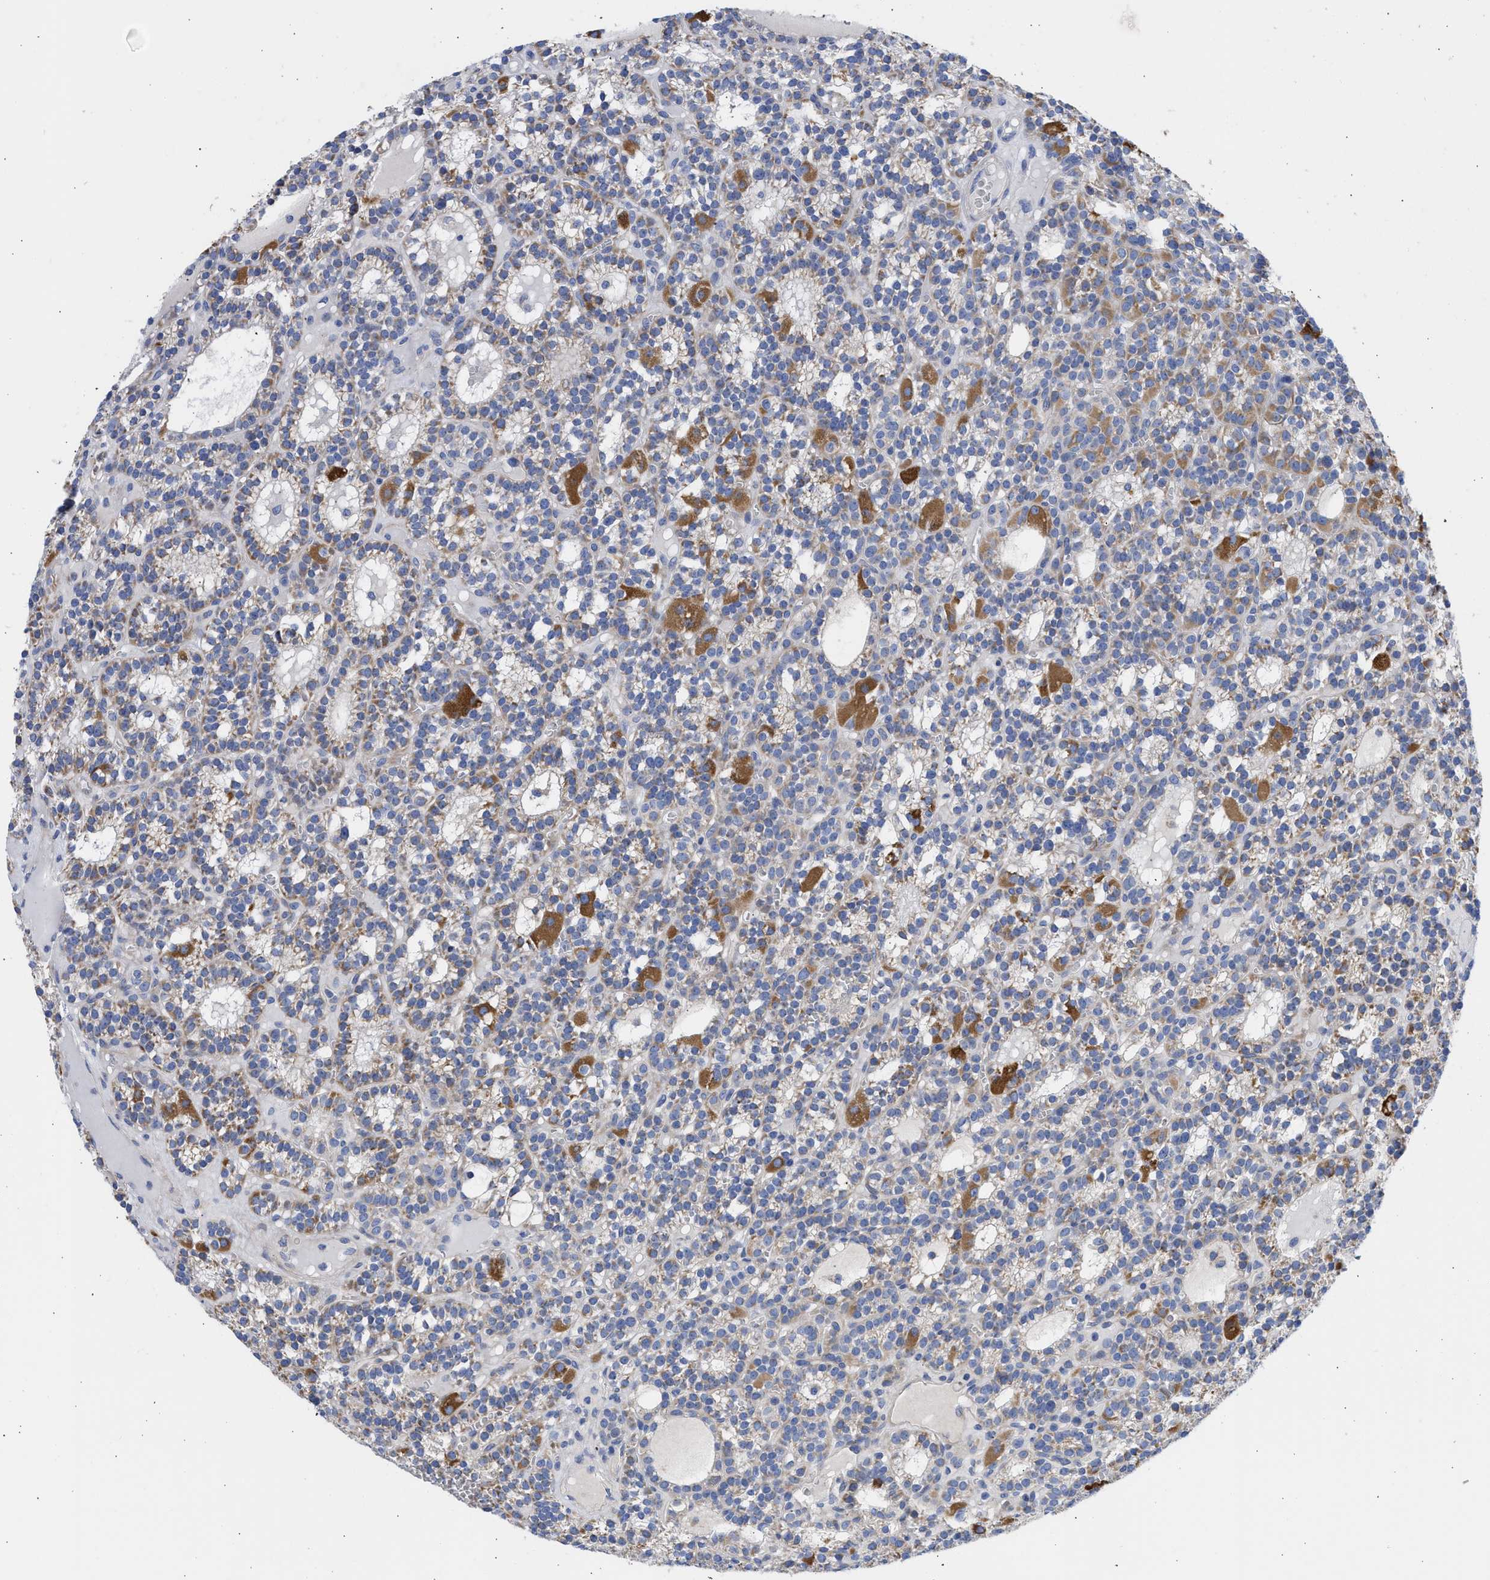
{"staining": {"intensity": "strong", "quantity": "<25%", "location": "cytoplasmic/membranous"}, "tissue": "parathyroid gland", "cell_type": "Glandular cells", "image_type": "normal", "snomed": [{"axis": "morphology", "description": "Normal tissue, NOS"}, {"axis": "morphology", "description": "Adenoma, NOS"}, {"axis": "topography", "description": "Parathyroid gland"}], "caption": "Immunohistochemical staining of unremarkable parathyroid gland shows <25% levels of strong cytoplasmic/membranous protein positivity in about <25% of glandular cells.", "gene": "BTG3", "patient": {"sex": "female", "age": 58}}